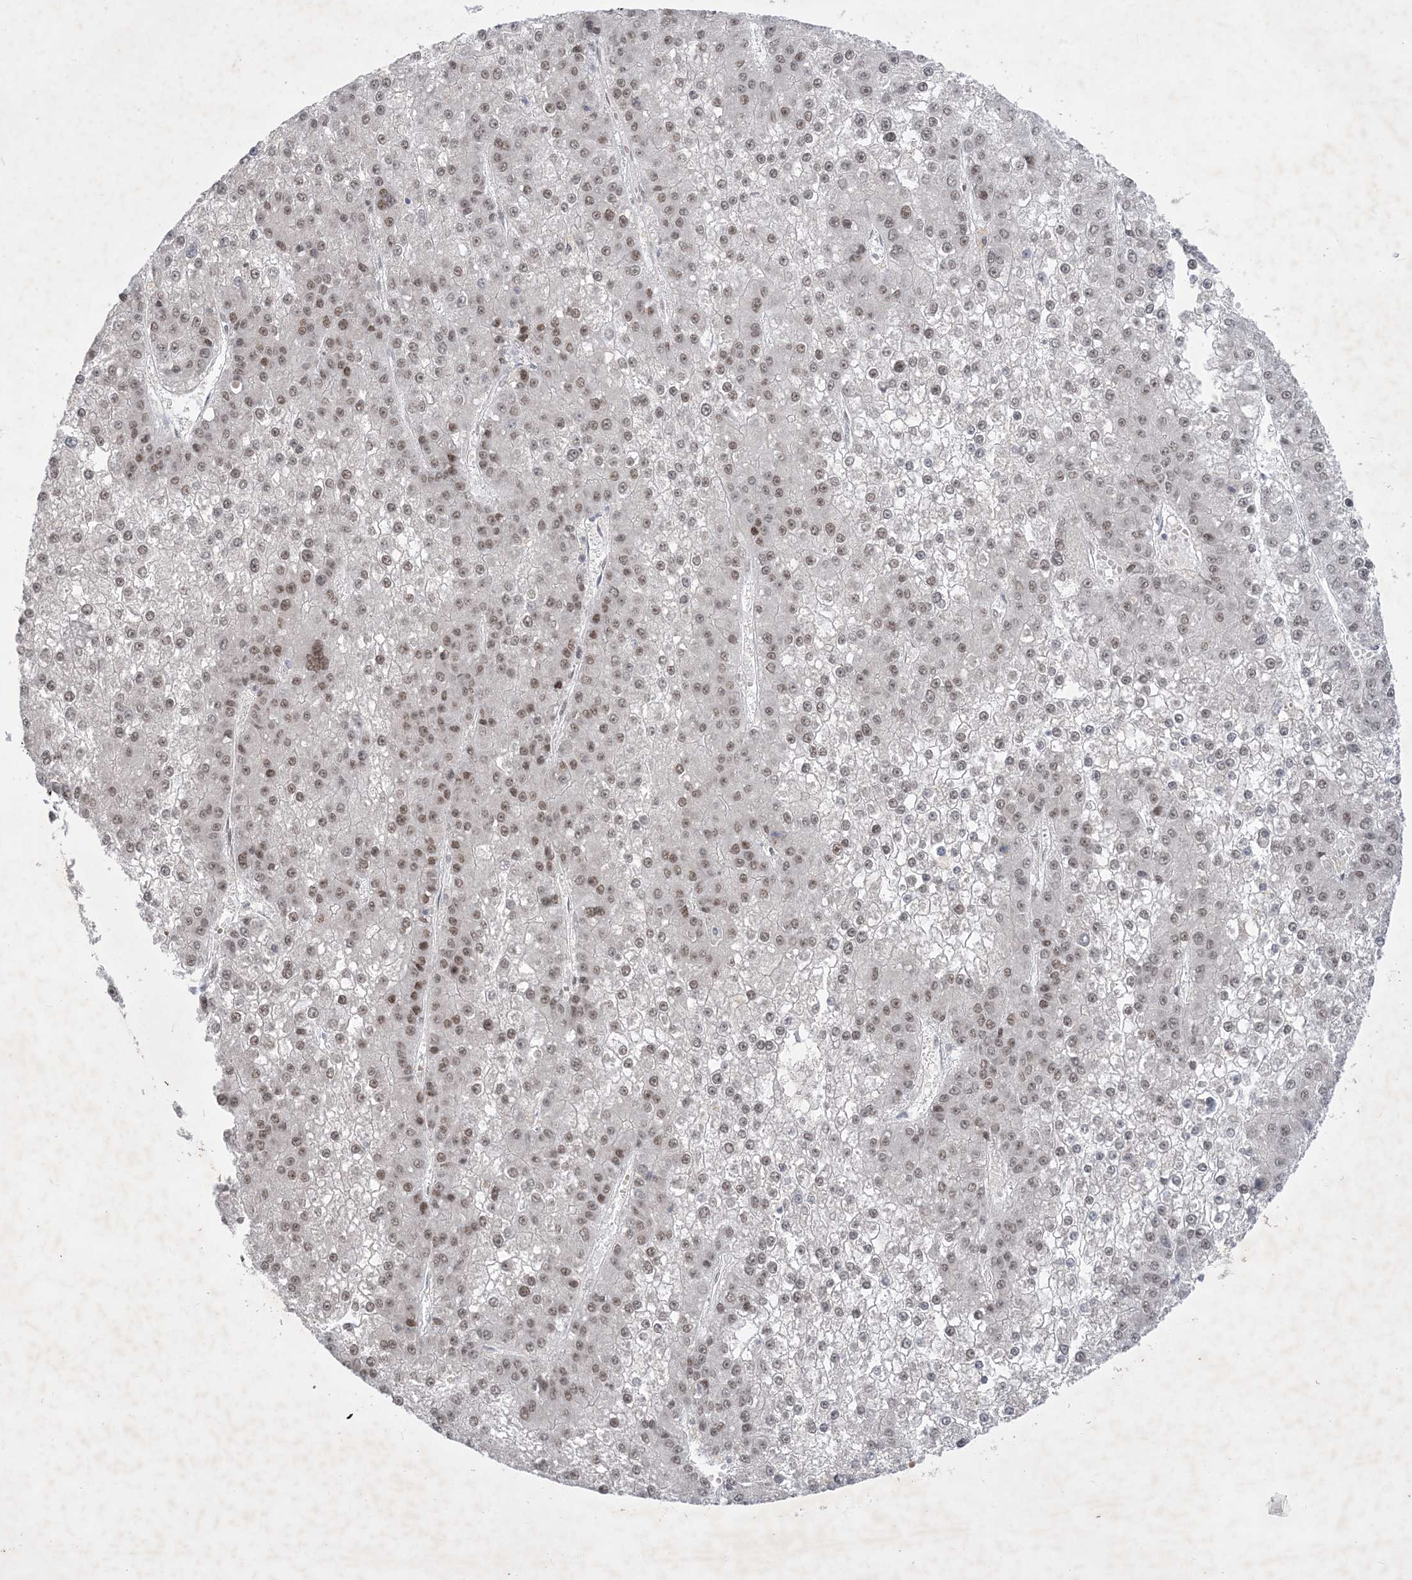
{"staining": {"intensity": "moderate", "quantity": ">75%", "location": "nuclear"}, "tissue": "liver cancer", "cell_type": "Tumor cells", "image_type": "cancer", "snomed": [{"axis": "morphology", "description": "Carcinoma, Hepatocellular, NOS"}, {"axis": "topography", "description": "Liver"}], "caption": "Protein expression analysis of liver hepatocellular carcinoma demonstrates moderate nuclear staining in about >75% of tumor cells.", "gene": "ZNF674", "patient": {"sex": "female", "age": 73}}